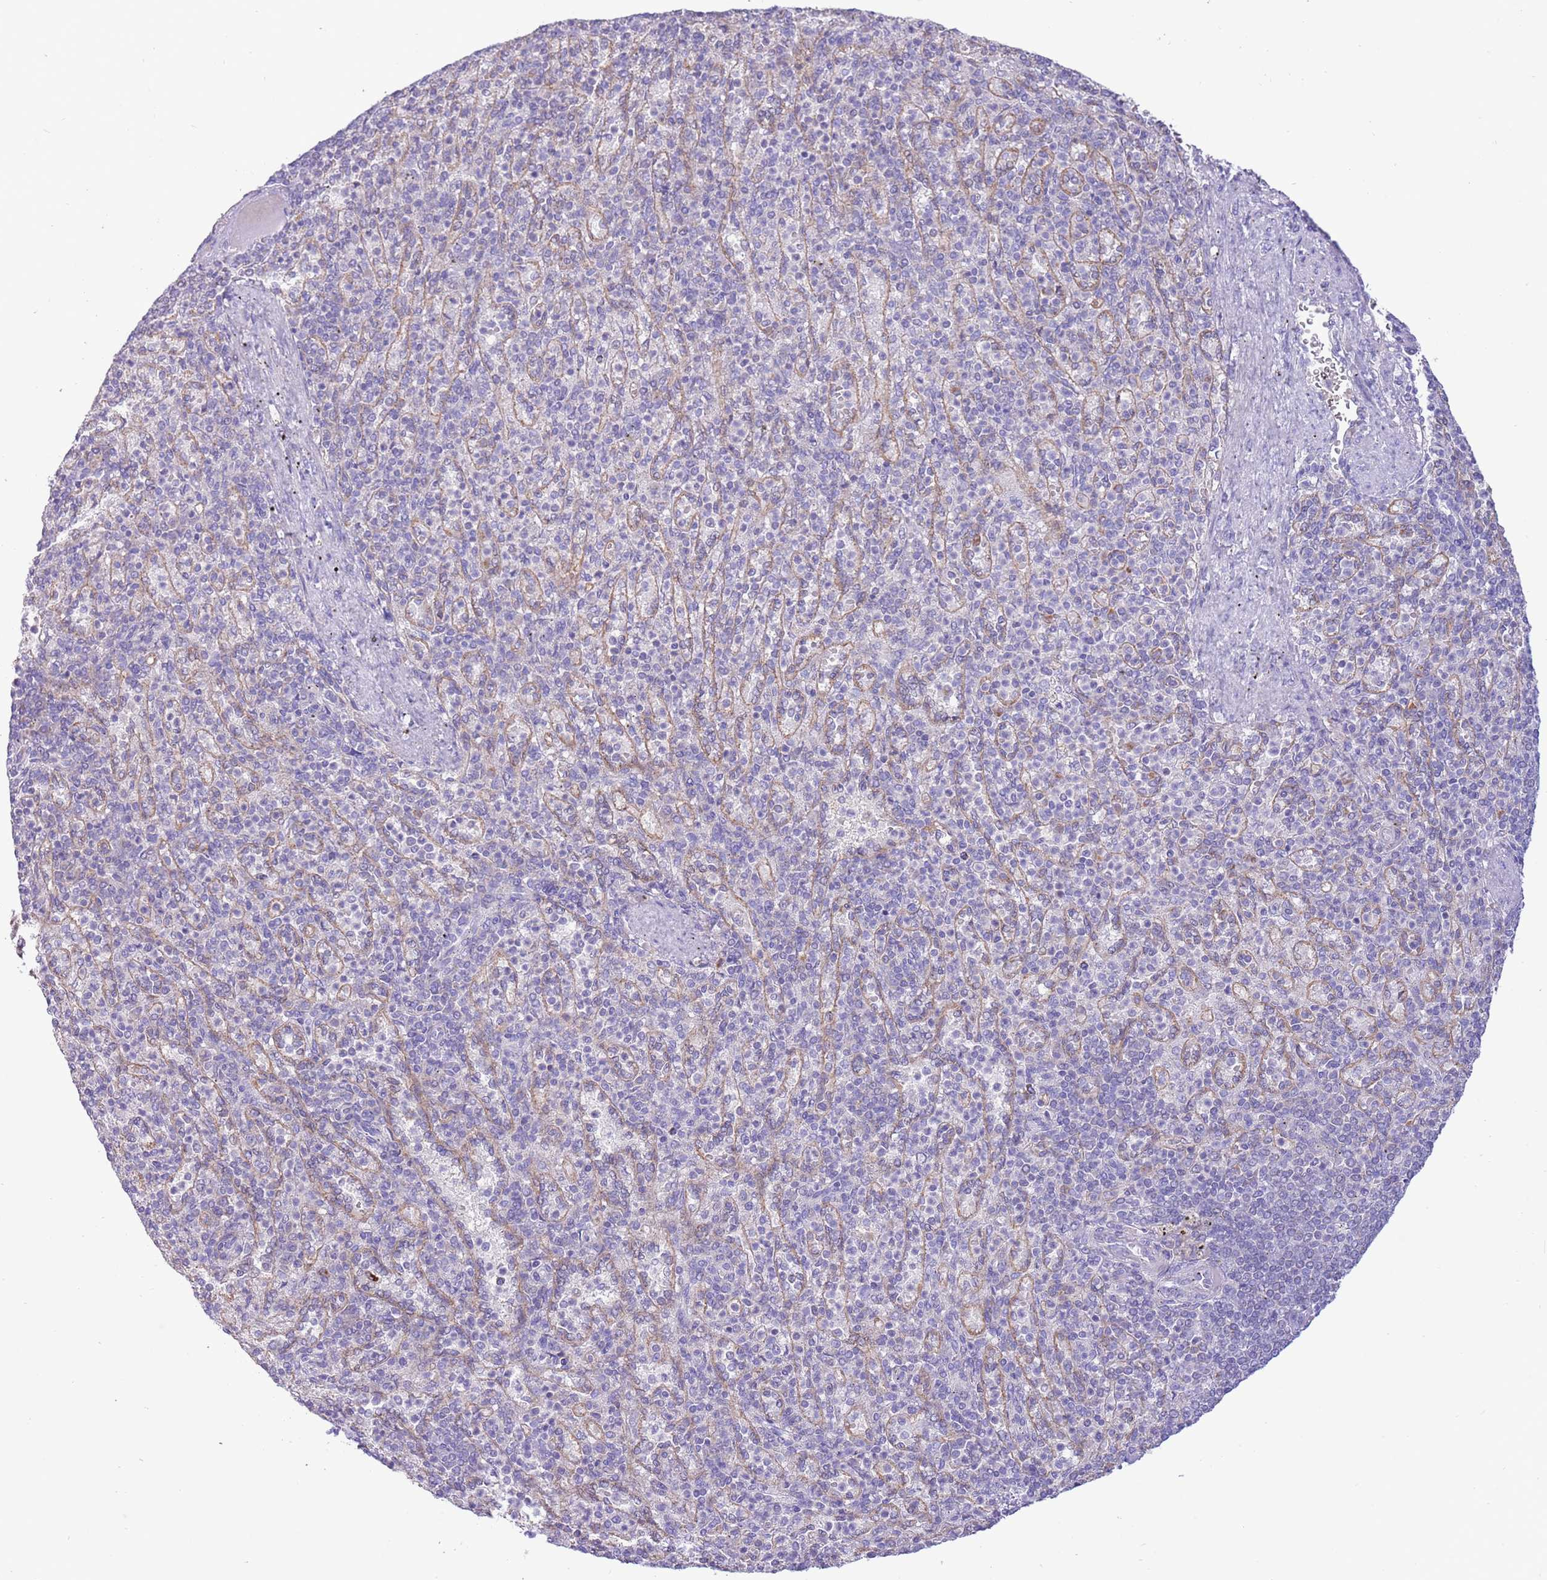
{"staining": {"intensity": "negative", "quantity": "none", "location": "none"}, "tissue": "spleen", "cell_type": "Cells in red pulp", "image_type": "normal", "snomed": [{"axis": "morphology", "description": "Normal tissue, NOS"}, {"axis": "topography", "description": "Spleen"}], "caption": "Cells in red pulp are negative for protein expression in normal human spleen. (Brightfield microscopy of DAB (3,3'-diaminobenzidine) IHC at high magnification).", "gene": "OAZ2", "patient": {"sex": "female", "age": 74}}